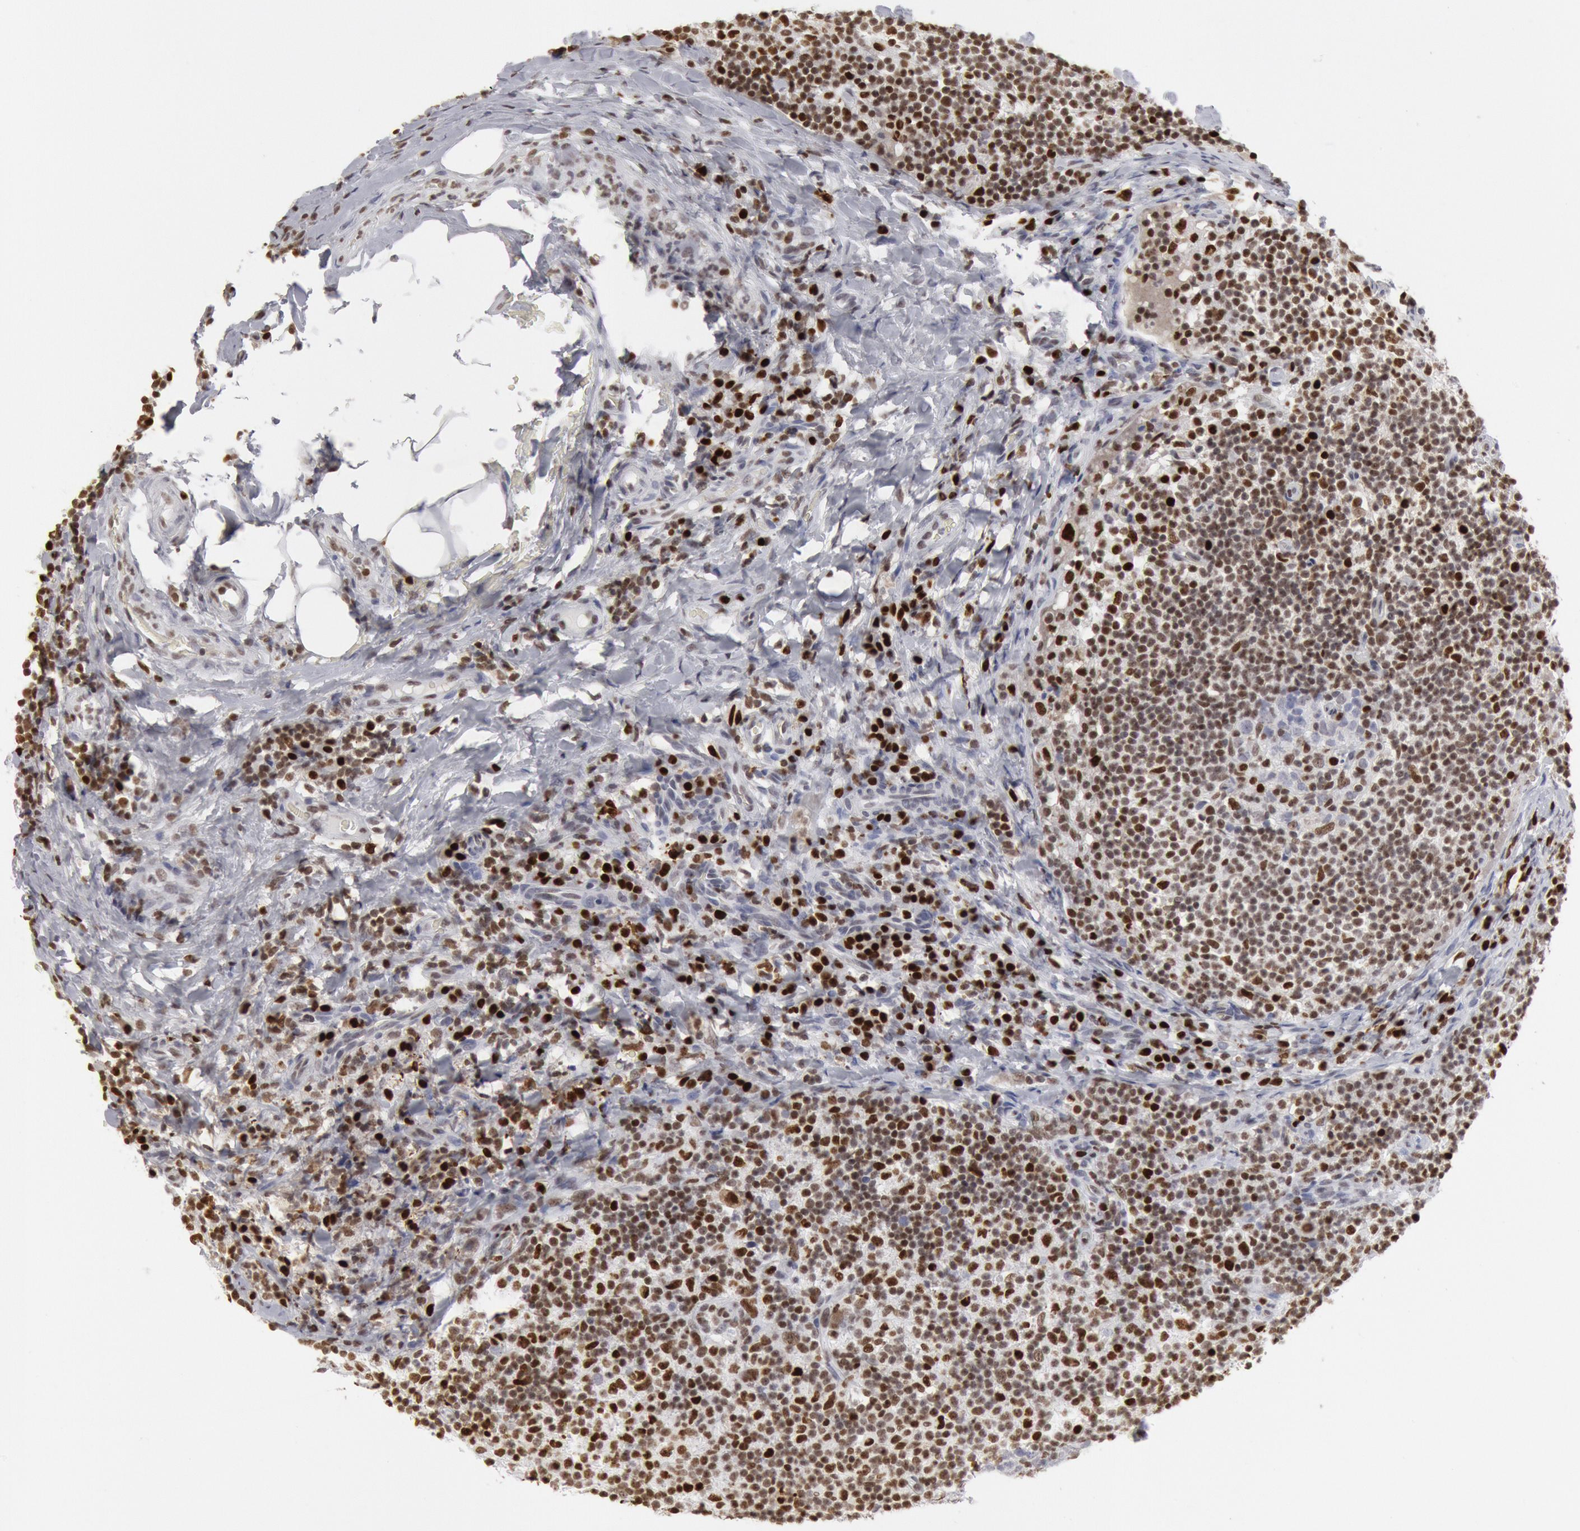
{"staining": {"intensity": "strong", "quantity": "<25%", "location": "nuclear"}, "tissue": "lymph node", "cell_type": "Germinal center cells", "image_type": "normal", "snomed": [{"axis": "morphology", "description": "Normal tissue, NOS"}, {"axis": "morphology", "description": "Inflammation, NOS"}, {"axis": "topography", "description": "Lymph node"}], "caption": "Protein expression analysis of normal lymph node exhibits strong nuclear positivity in approximately <25% of germinal center cells. (DAB IHC with brightfield microscopy, high magnification).", "gene": "SUB1", "patient": {"sex": "male", "age": 46}}